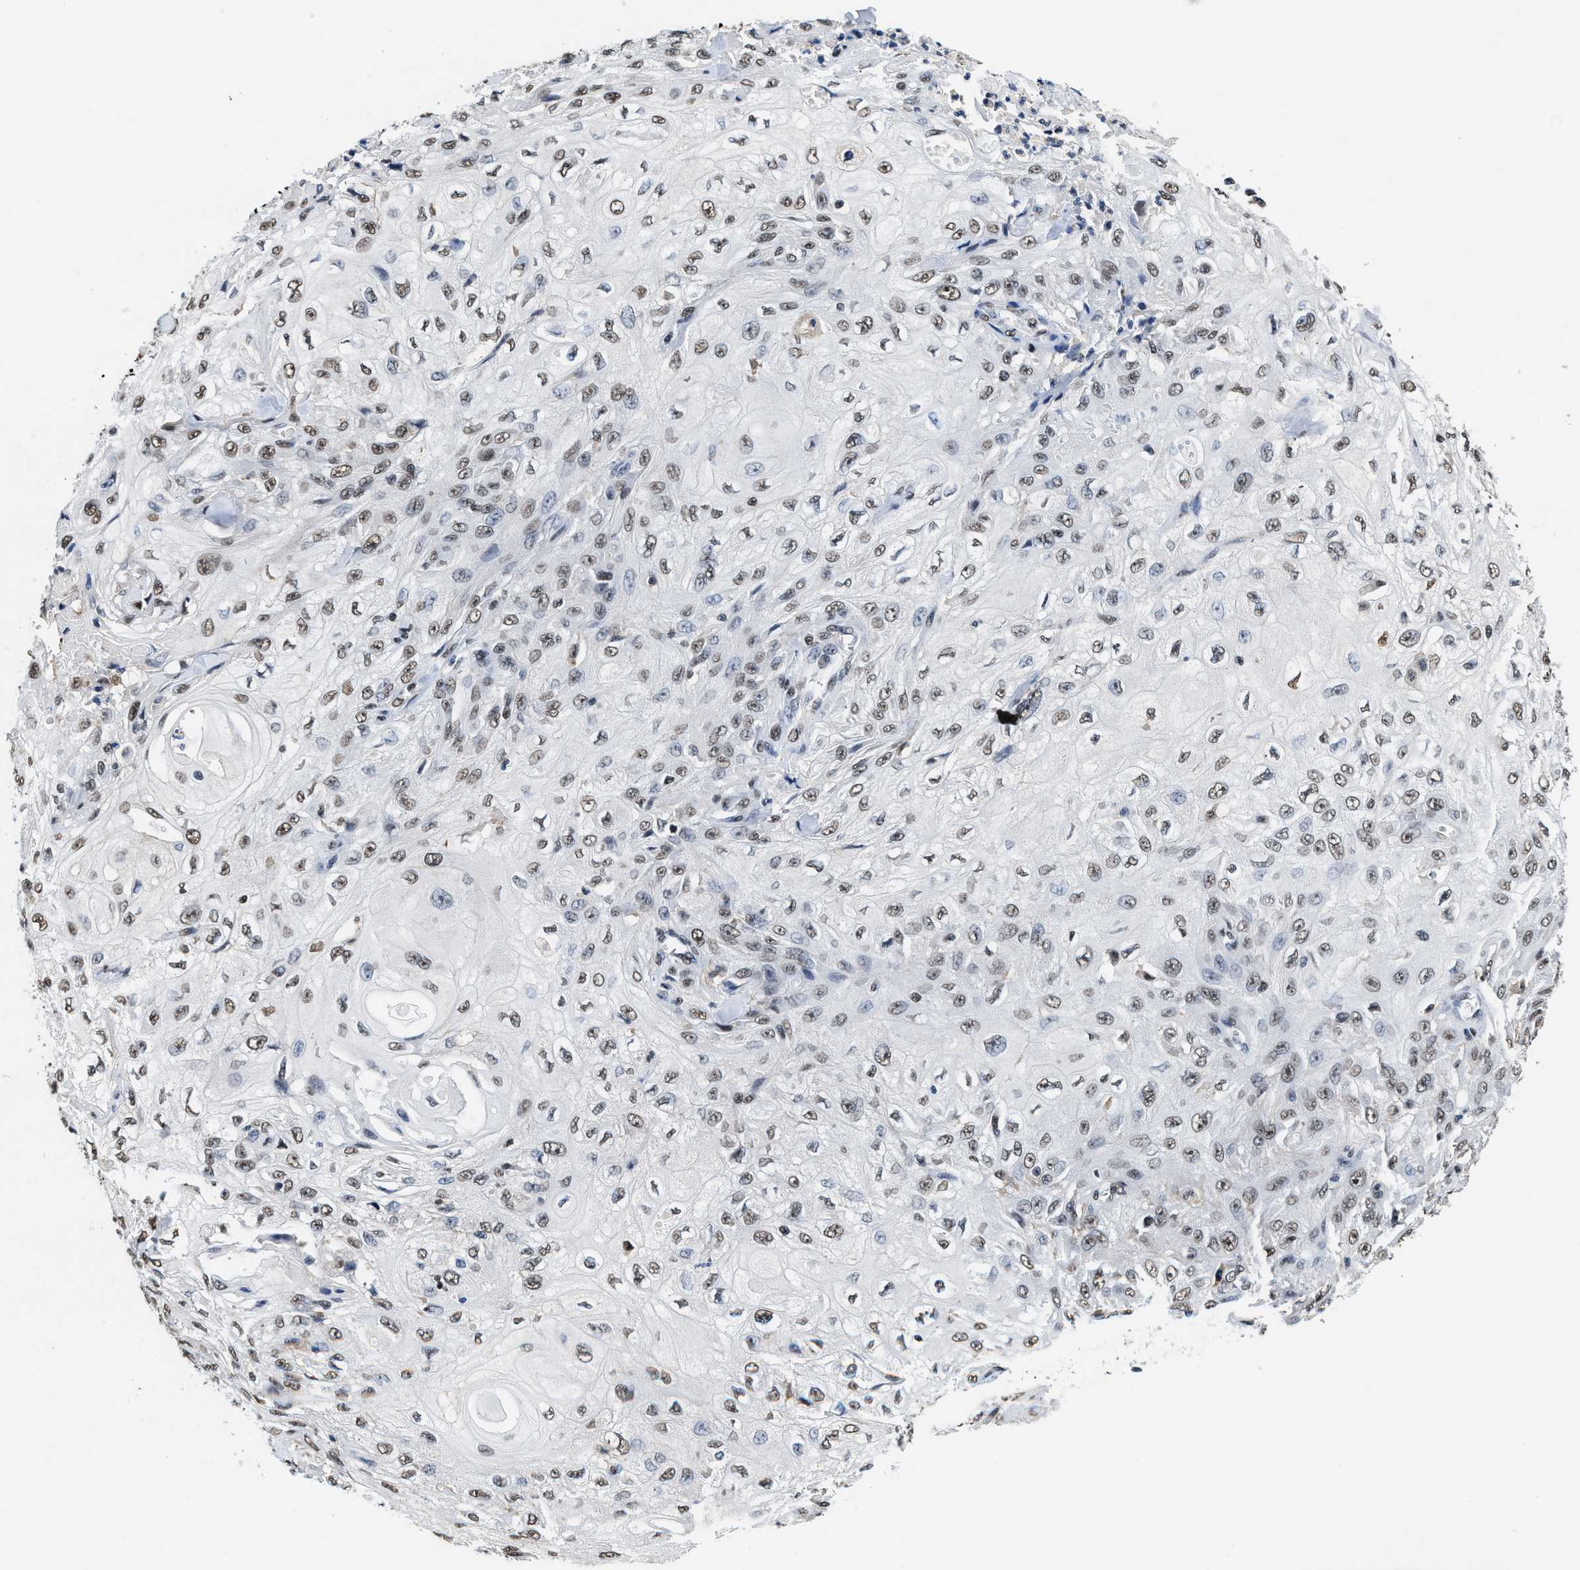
{"staining": {"intensity": "moderate", "quantity": "25%-75%", "location": "nuclear"}, "tissue": "skin cancer", "cell_type": "Tumor cells", "image_type": "cancer", "snomed": [{"axis": "morphology", "description": "Squamous cell carcinoma, NOS"}, {"axis": "morphology", "description": "Squamous cell carcinoma, metastatic, NOS"}, {"axis": "topography", "description": "Skin"}, {"axis": "topography", "description": "Lymph node"}], "caption": "This histopathology image reveals skin cancer (metastatic squamous cell carcinoma) stained with IHC to label a protein in brown. The nuclear of tumor cells show moderate positivity for the protein. Nuclei are counter-stained blue.", "gene": "SUPT16H", "patient": {"sex": "male", "age": 75}}